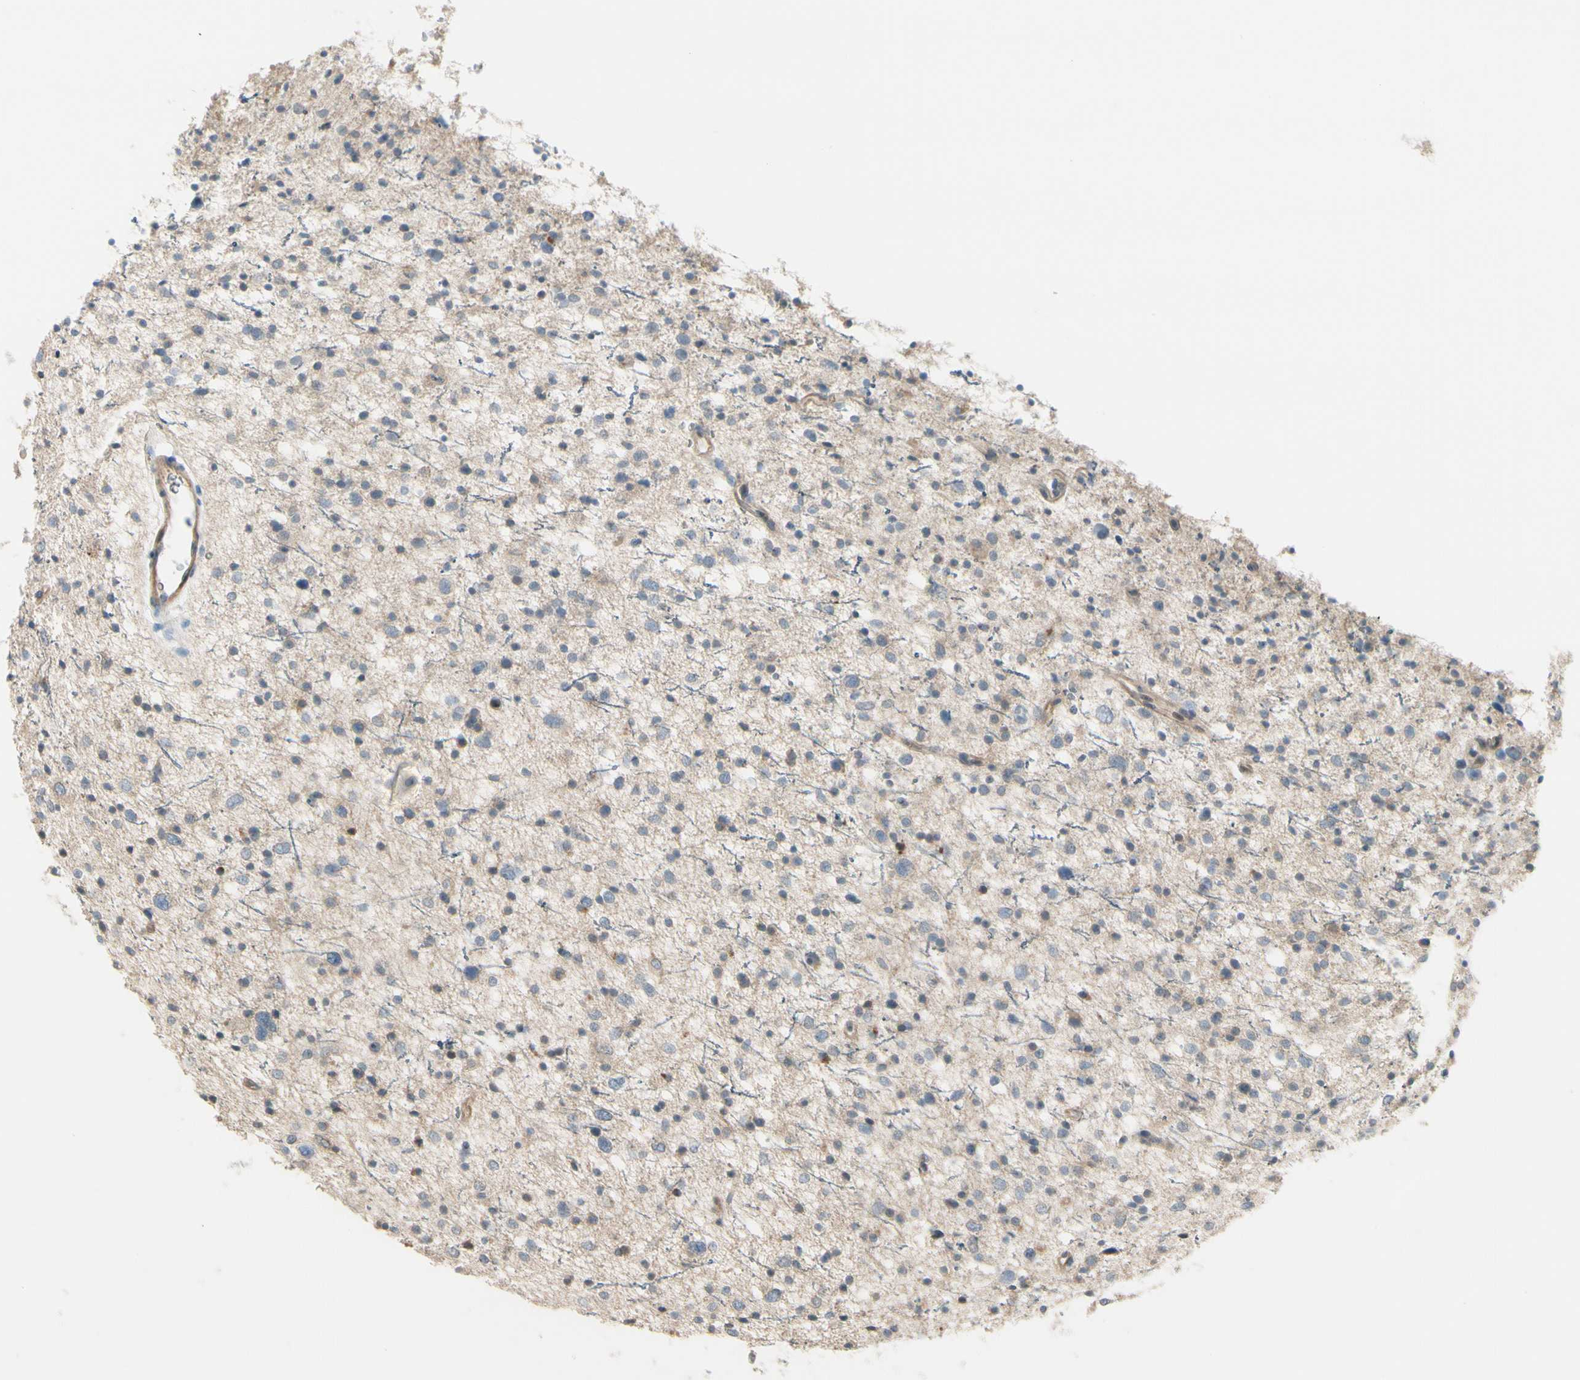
{"staining": {"intensity": "negative", "quantity": "none", "location": "none"}, "tissue": "glioma", "cell_type": "Tumor cells", "image_type": "cancer", "snomed": [{"axis": "morphology", "description": "Glioma, malignant, Low grade"}, {"axis": "topography", "description": "Brain"}], "caption": "The histopathology image shows no significant positivity in tumor cells of glioma.", "gene": "CYP2E1", "patient": {"sex": "female", "age": 37}}